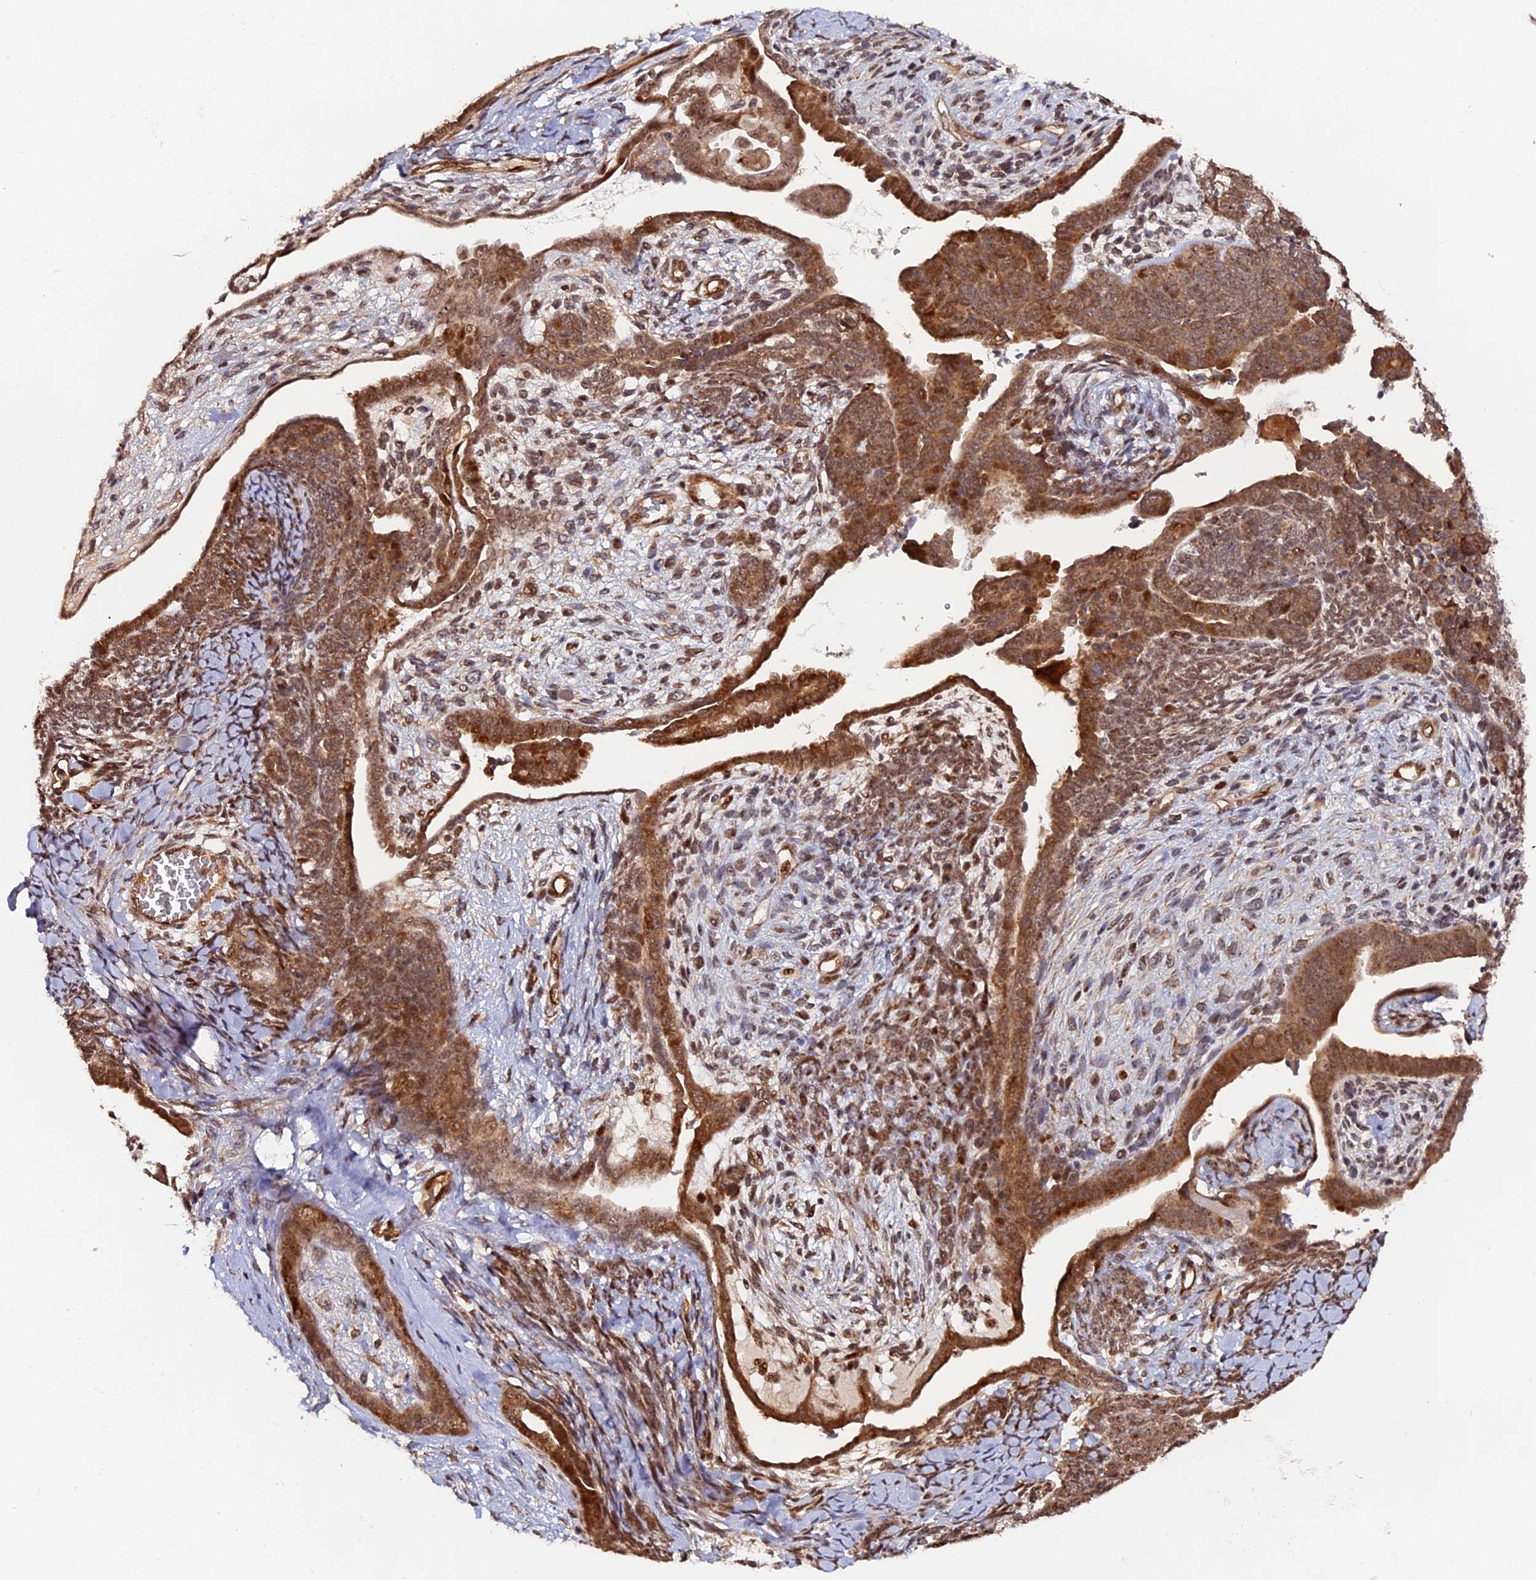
{"staining": {"intensity": "moderate", "quantity": ">75%", "location": "cytoplasmic/membranous,nuclear"}, "tissue": "endometrial cancer", "cell_type": "Tumor cells", "image_type": "cancer", "snomed": [{"axis": "morphology", "description": "Neoplasm, malignant, NOS"}, {"axis": "topography", "description": "Endometrium"}], "caption": "Tumor cells display medium levels of moderate cytoplasmic/membranous and nuclear expression in about >75% of cells in neoplasm (malignant) (endometrial). Nuclei are stained in blue.", "gene": "ANKRD24", "patient": {"sex": "female", "age": 74}}